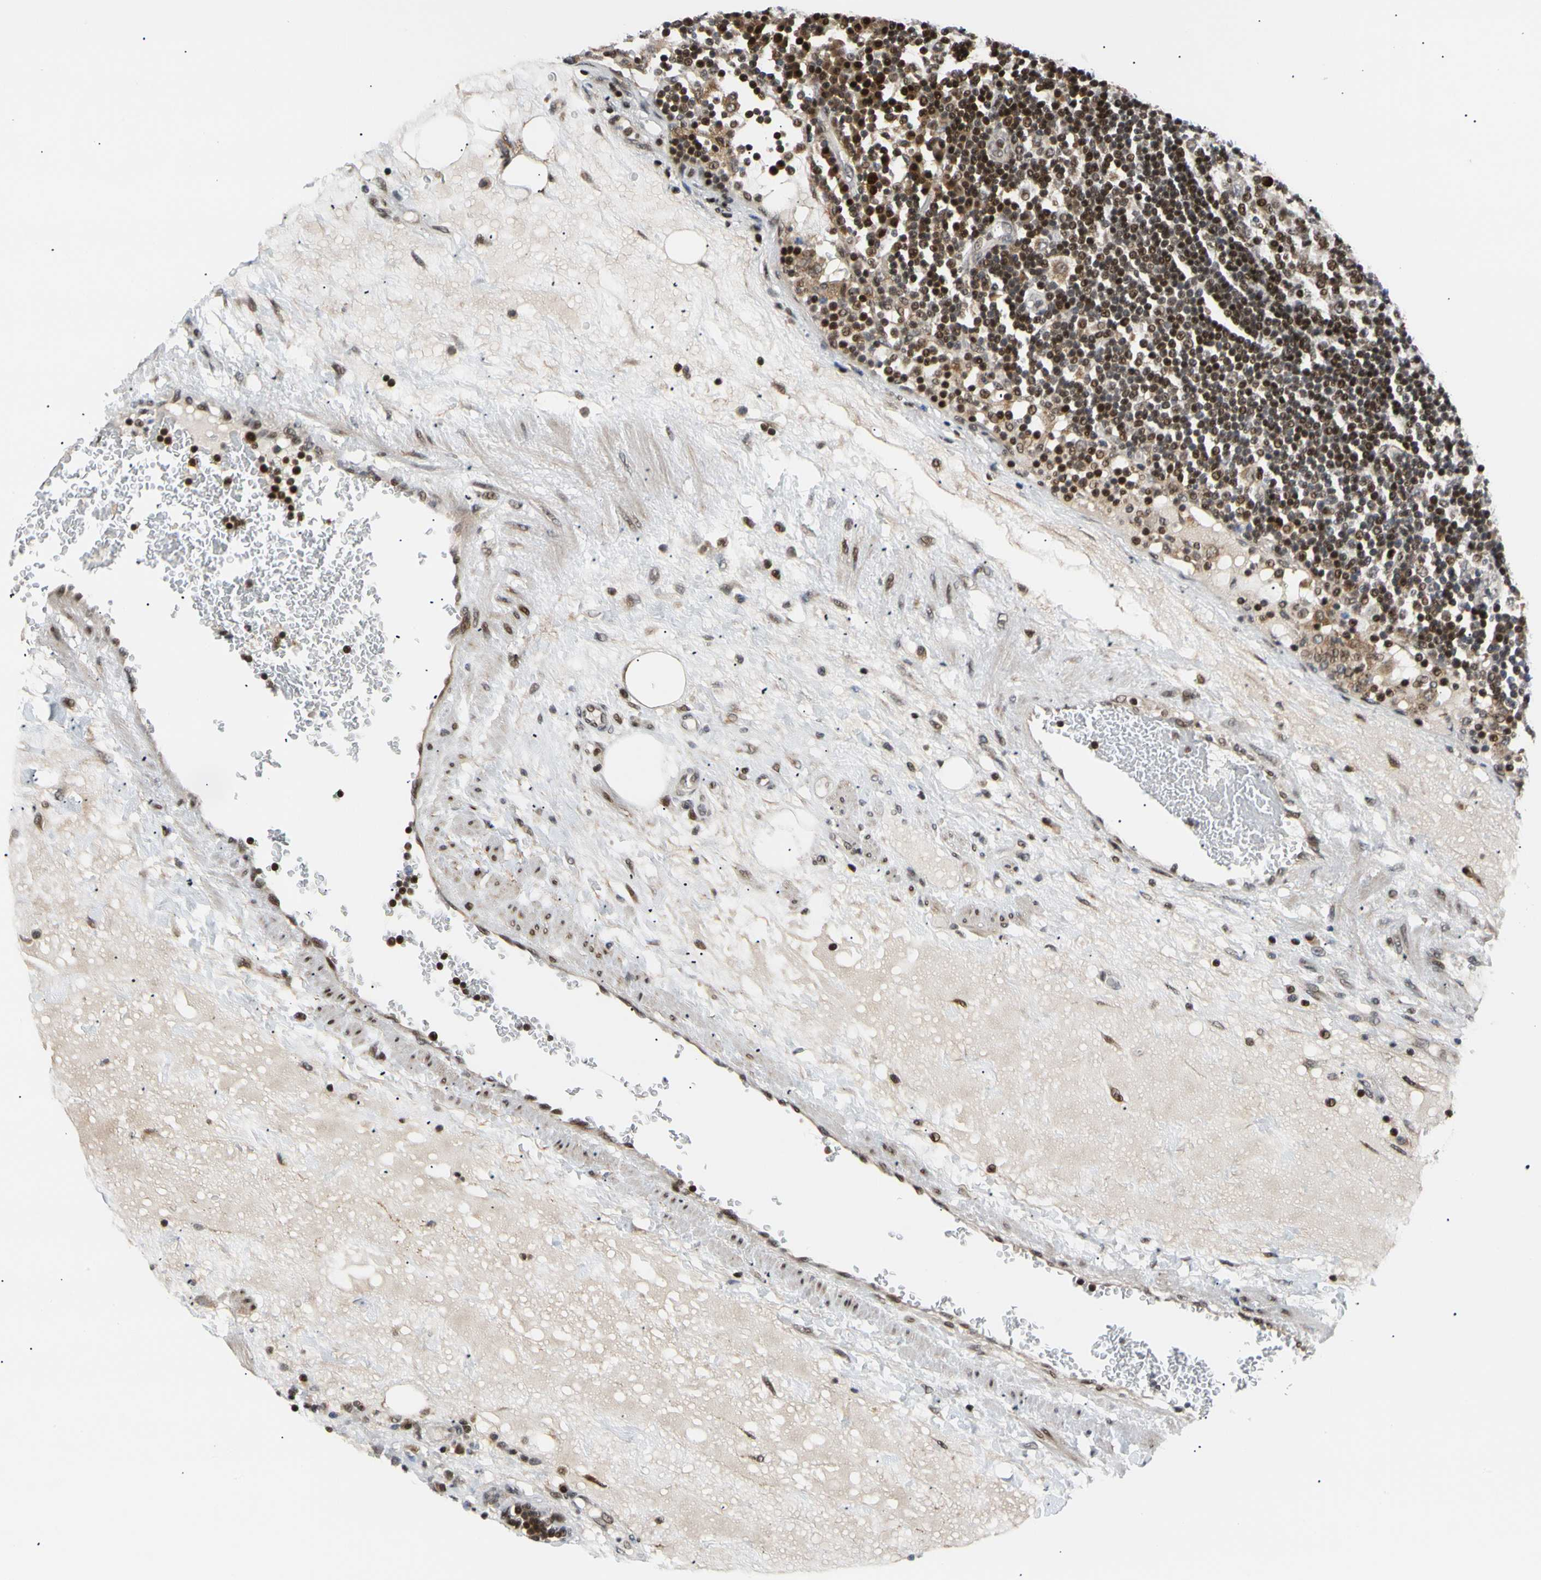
{"staining": {"intensity": "strong", "quantity": "25%-75%", "location": "nuclear"}, "tissue": "lymph node", "cell_type": "Germinal center cells", "image_type": "normal", "snomed": [{"axis": "morphology", "description": "Normal tissue, NOS"}, {"axis": "morphology", "description": "Squamous cell carcinoma, metastatic, NOS"}, {"axis": "topography", "description": "Lymph node"}], "caption": "Immunohistochemical staining of benign lymph node exhibits 25%-75% levels of strong nuclear protein positivity in approximately 25%-75% of germinal center cells.", "gene": "E2F1", "patient": {"sex": "female", "age": 53}}